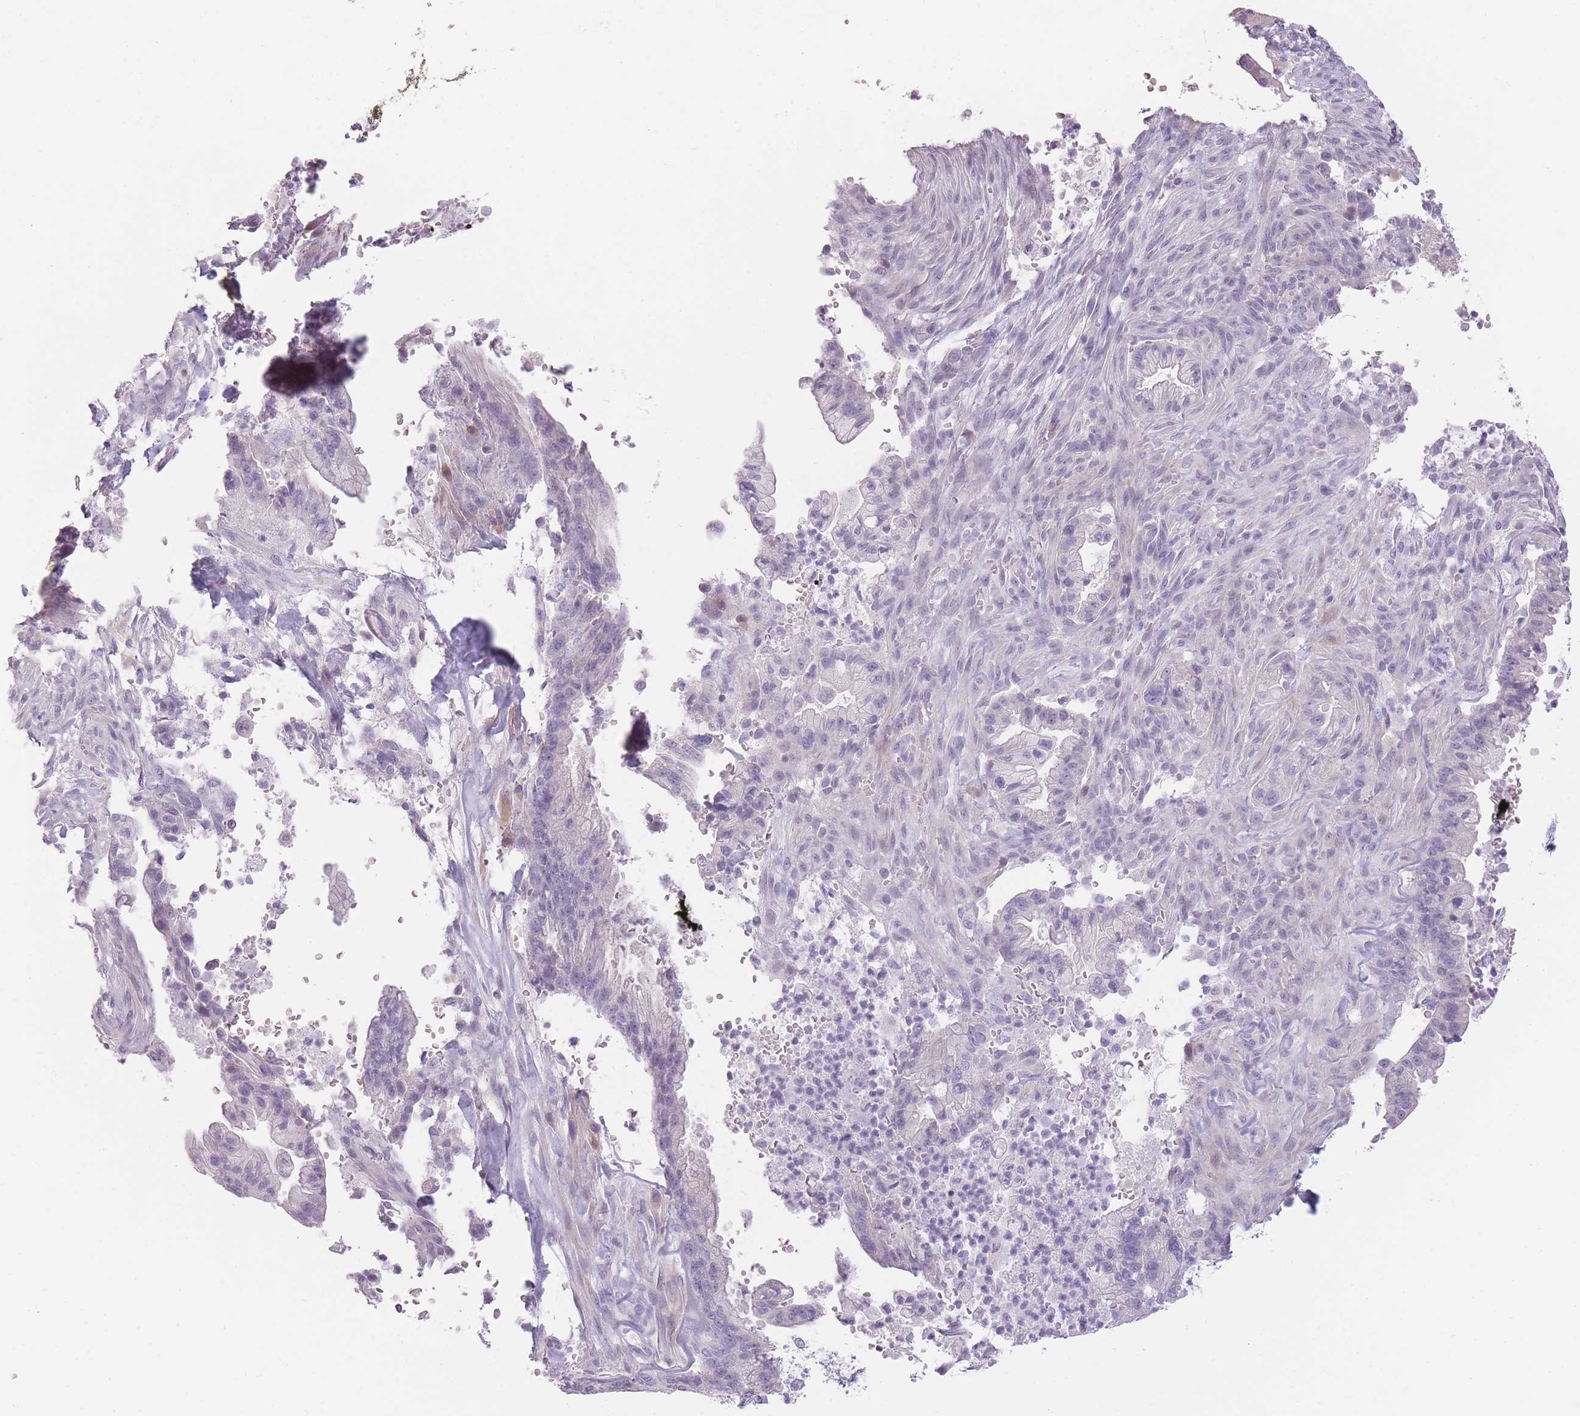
{"staining": {"intensity": "negative", "quantity": "none", "location": "none"}, "tissue": "pancreatic cancer", "cell_type": "Tumor cells", "image_type": "cancer", "snomed": [{"axis": "morphology", "description": "Adenocarcinoma, NOS"}, {"axis": "topography", "description": "Pancreas"}], "caption": "Tumor cells are negative for brown protein staining in adenocarcinoma (pancreatic).", "gene": "TMEM236", "patient": {"sex": "male", "age": 44}}